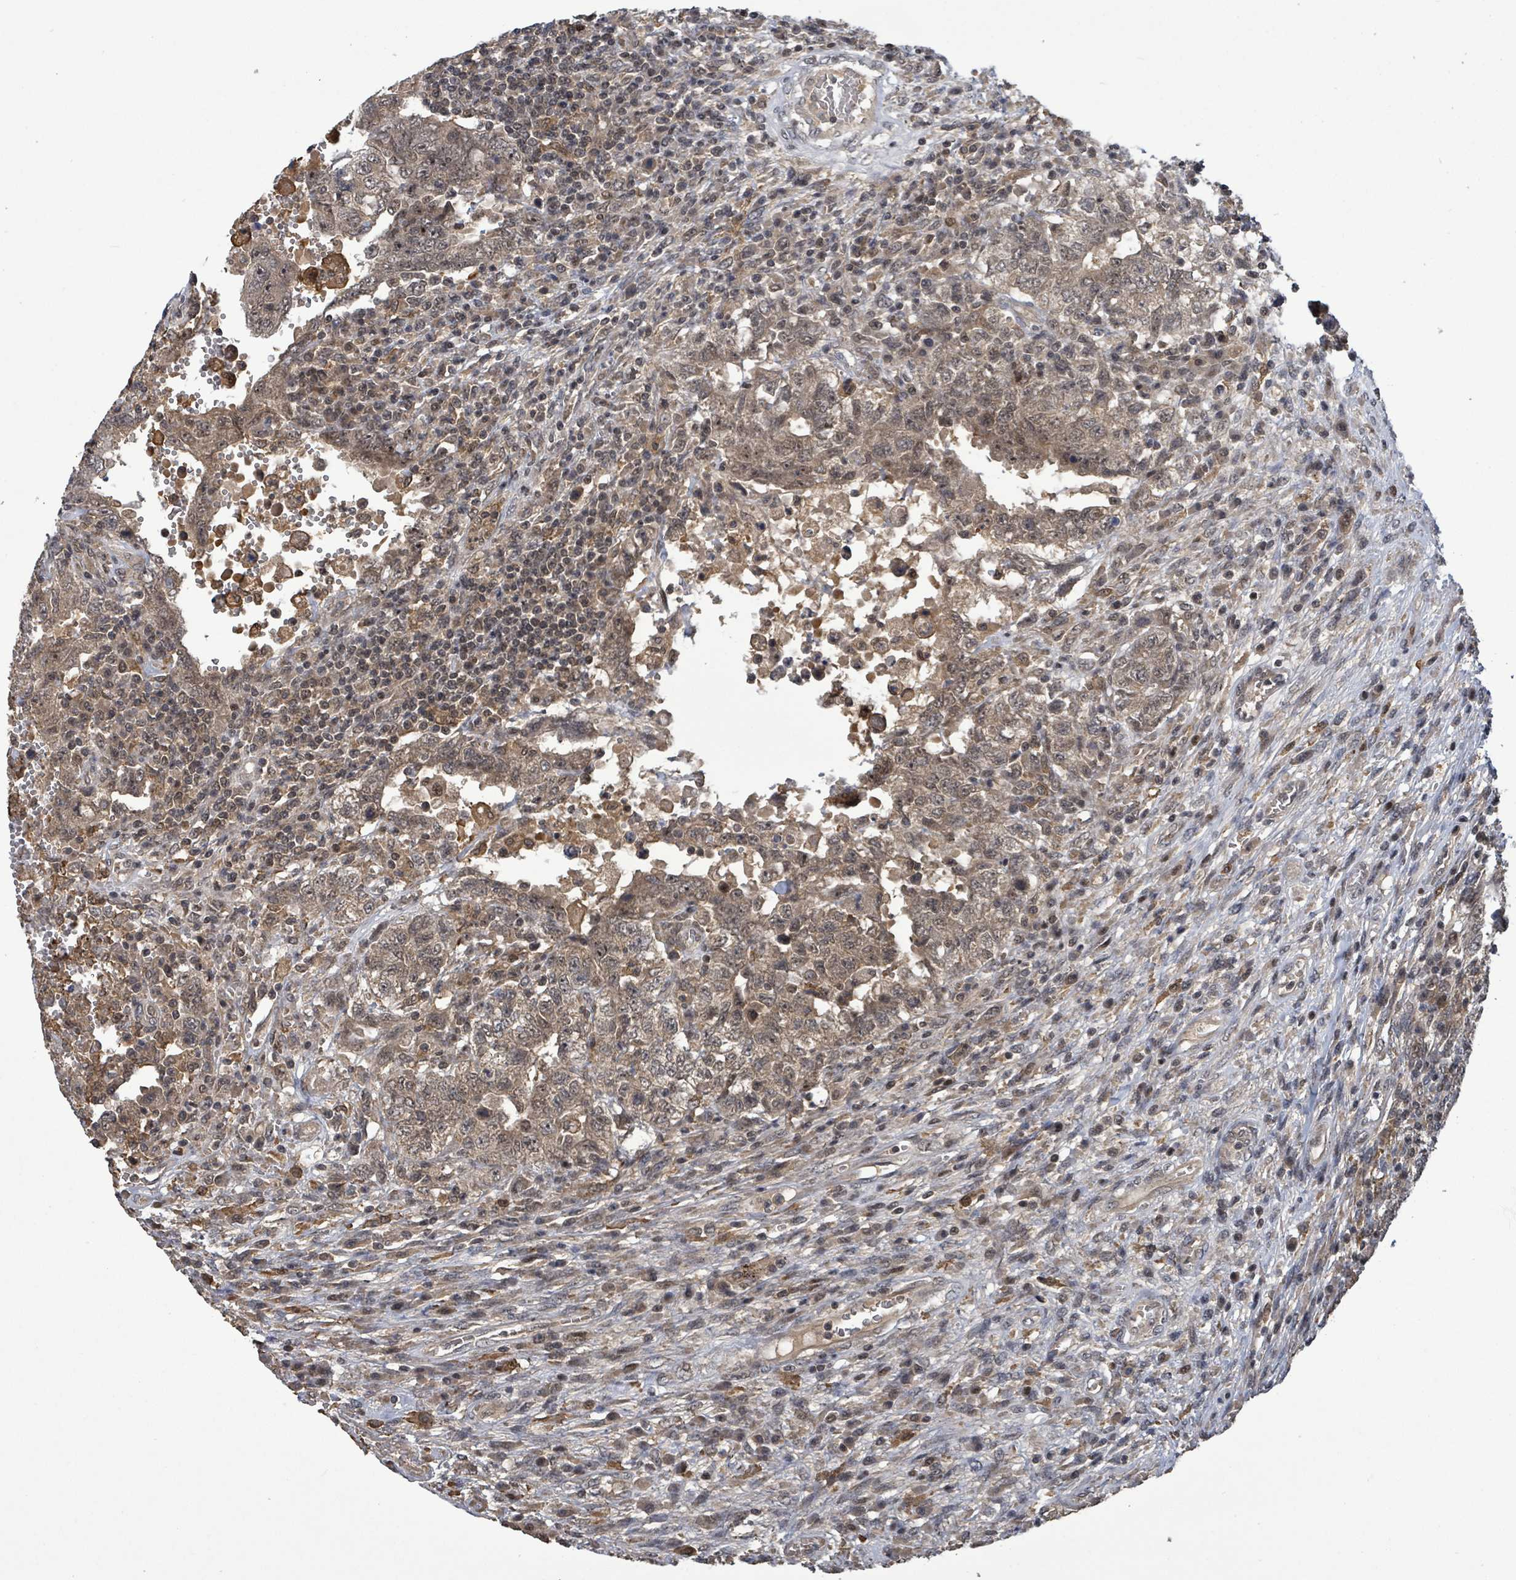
{"staining": {"intensity": "moderate", "quantity": ">75%", "location": "cytoplasmic/membranous"}, "tissue": "testis cancer", "cell_type": "Tumor cells", "image_type": "cancer", "snomed": [{"axis": "morphology", "description": "Carcinoma, Embryonal, NOS"}, {"axis": "topography", "description": "Testis"}], "caption": "High-power microscopy captured an immunohistochemistry photomicrograph of testis embryonal carcinoma, revealing moderate cytoplasmic/membranous staining in approximately >75% of tumor cells.", "gene": "FBXO6", "patient": {"sex": "male", "age": 26}}